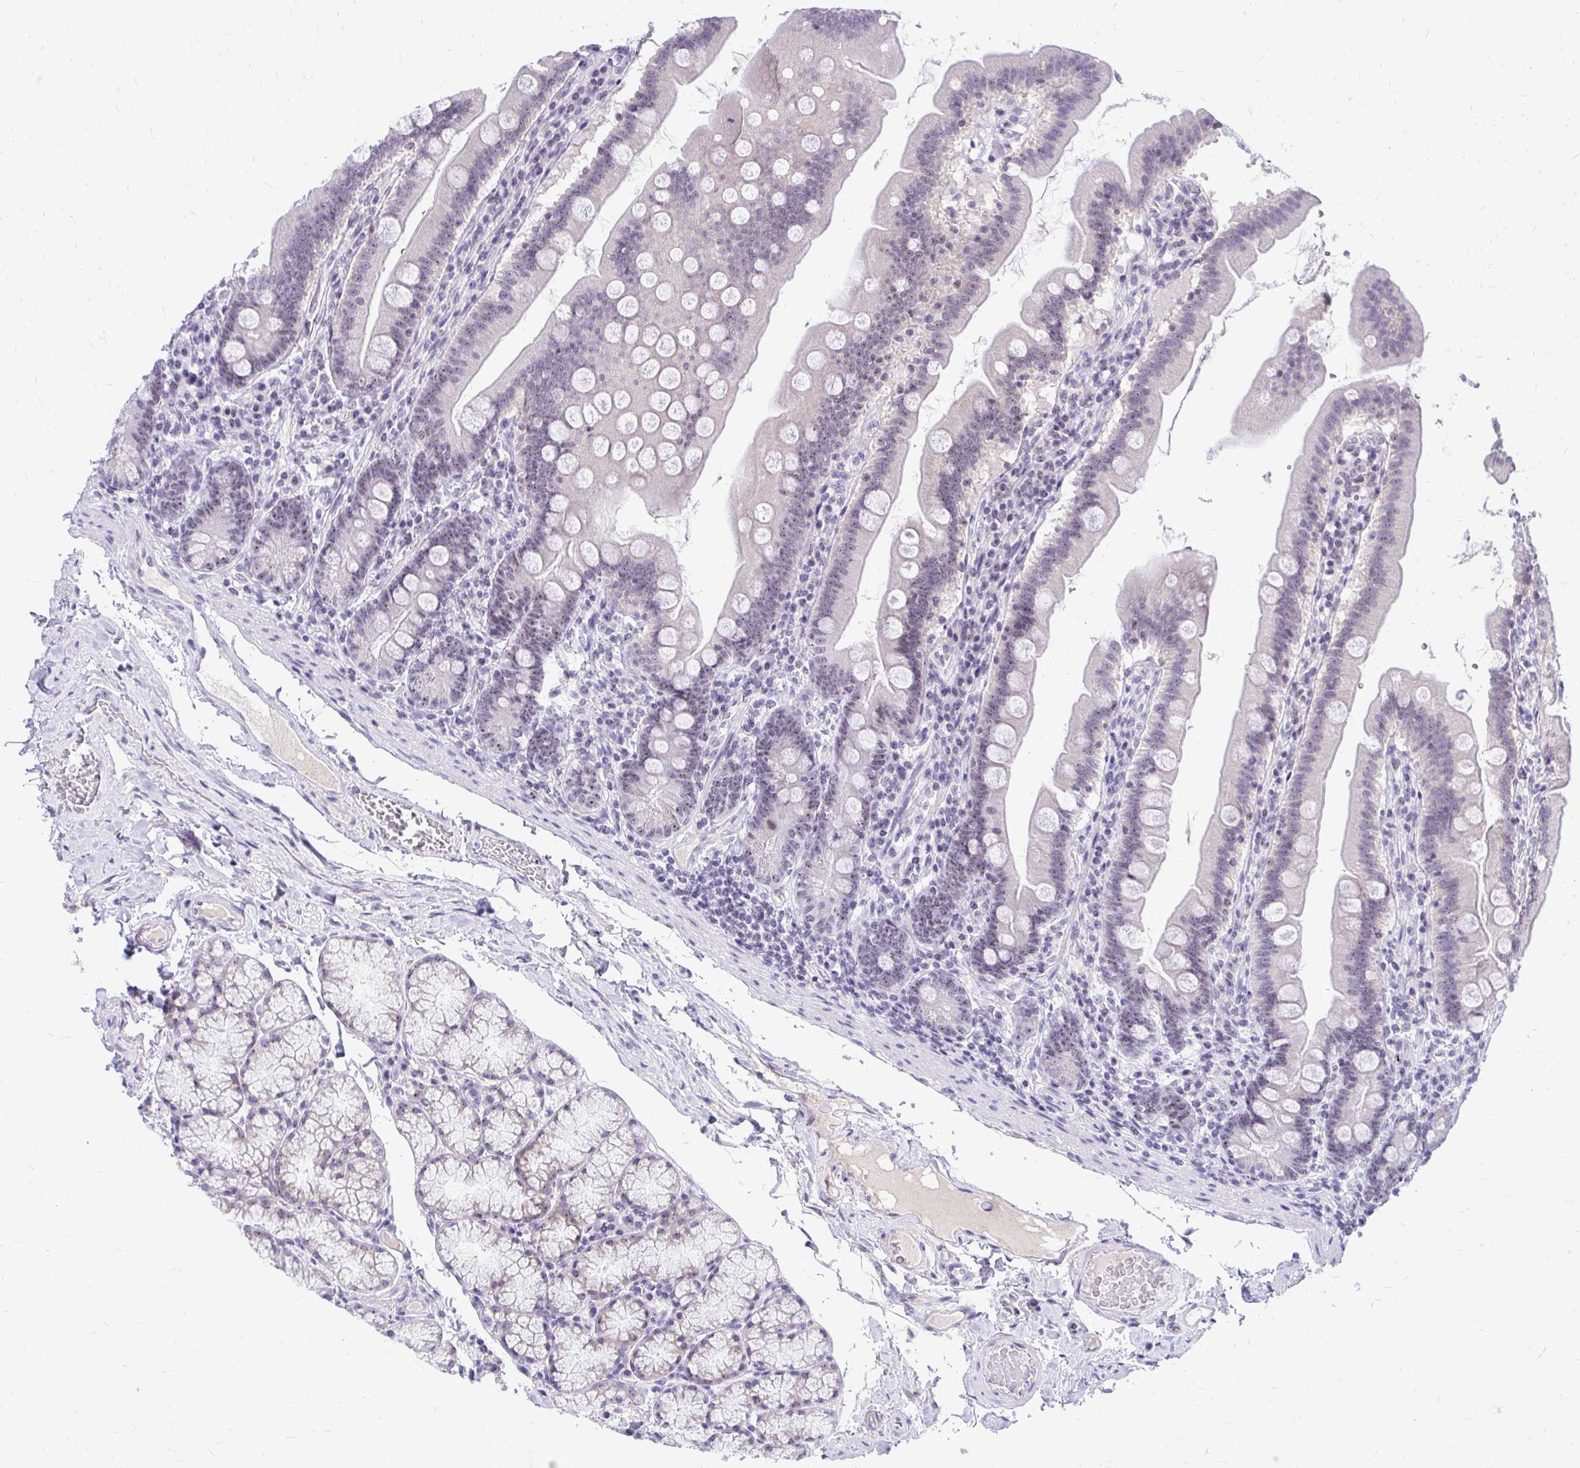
{"staining": {"intensity": "weak", "quantity": "<25%", "location": "nuclear"}, "tissue": "duodenum", "cell_type": "Glandular cells", "image_type": "normal", "snomed": [{"axis": "morphology", "description": "Normal tissue, NOS"}, {"axis": "topography", "description": "Duodenum"}], "caption": "Immunohistochemistry (IHC) histopathology image of benign duodenum: human duodenum stained with DAB (3,3'-diaminobenzidine) reveals no significant protein expression in glandular cells.", "gene": "NIFK", "patient": {"sex": "female", "age": 67}}